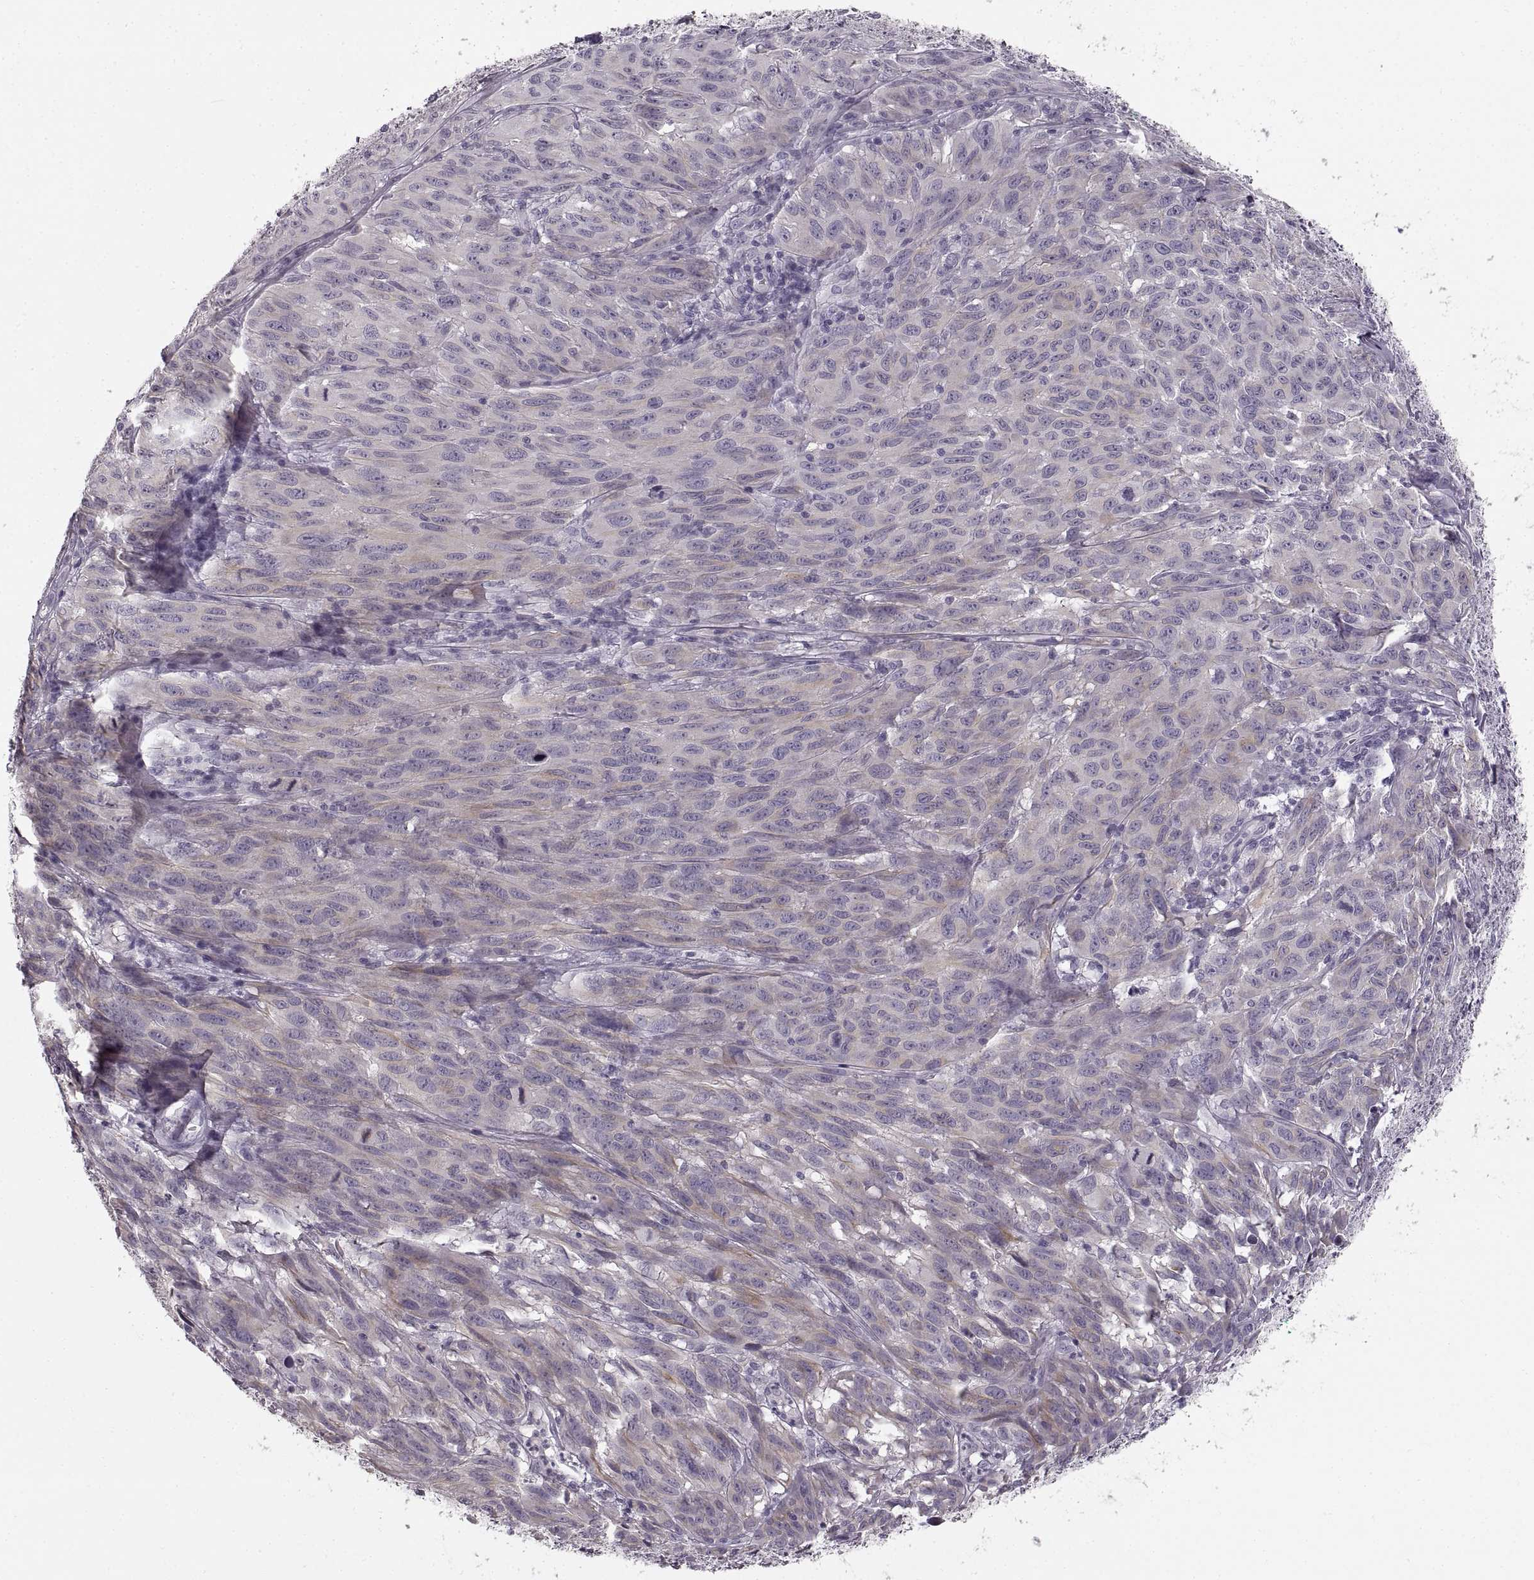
{"staining": {"intensity": "weak", "quantity": "<25%", "location": "cytoplasmic/membranous"}, "tissue": "melanoma", "cell_type": "Tumor cells", "image_type": "cancer", "snomed": [{"axis": "morphology", "description": "Malignant melanoma, NOS"}, {"axis": "topography", "description": "Vulva, labia, clitoris and Bartholin´s gland, NO"}], "caption": "Protein analysis of melanoma reveals no significant positivity in tumor cells.", "gene": "CNTN1", "patient": {"sex": "female", "age": 75}}